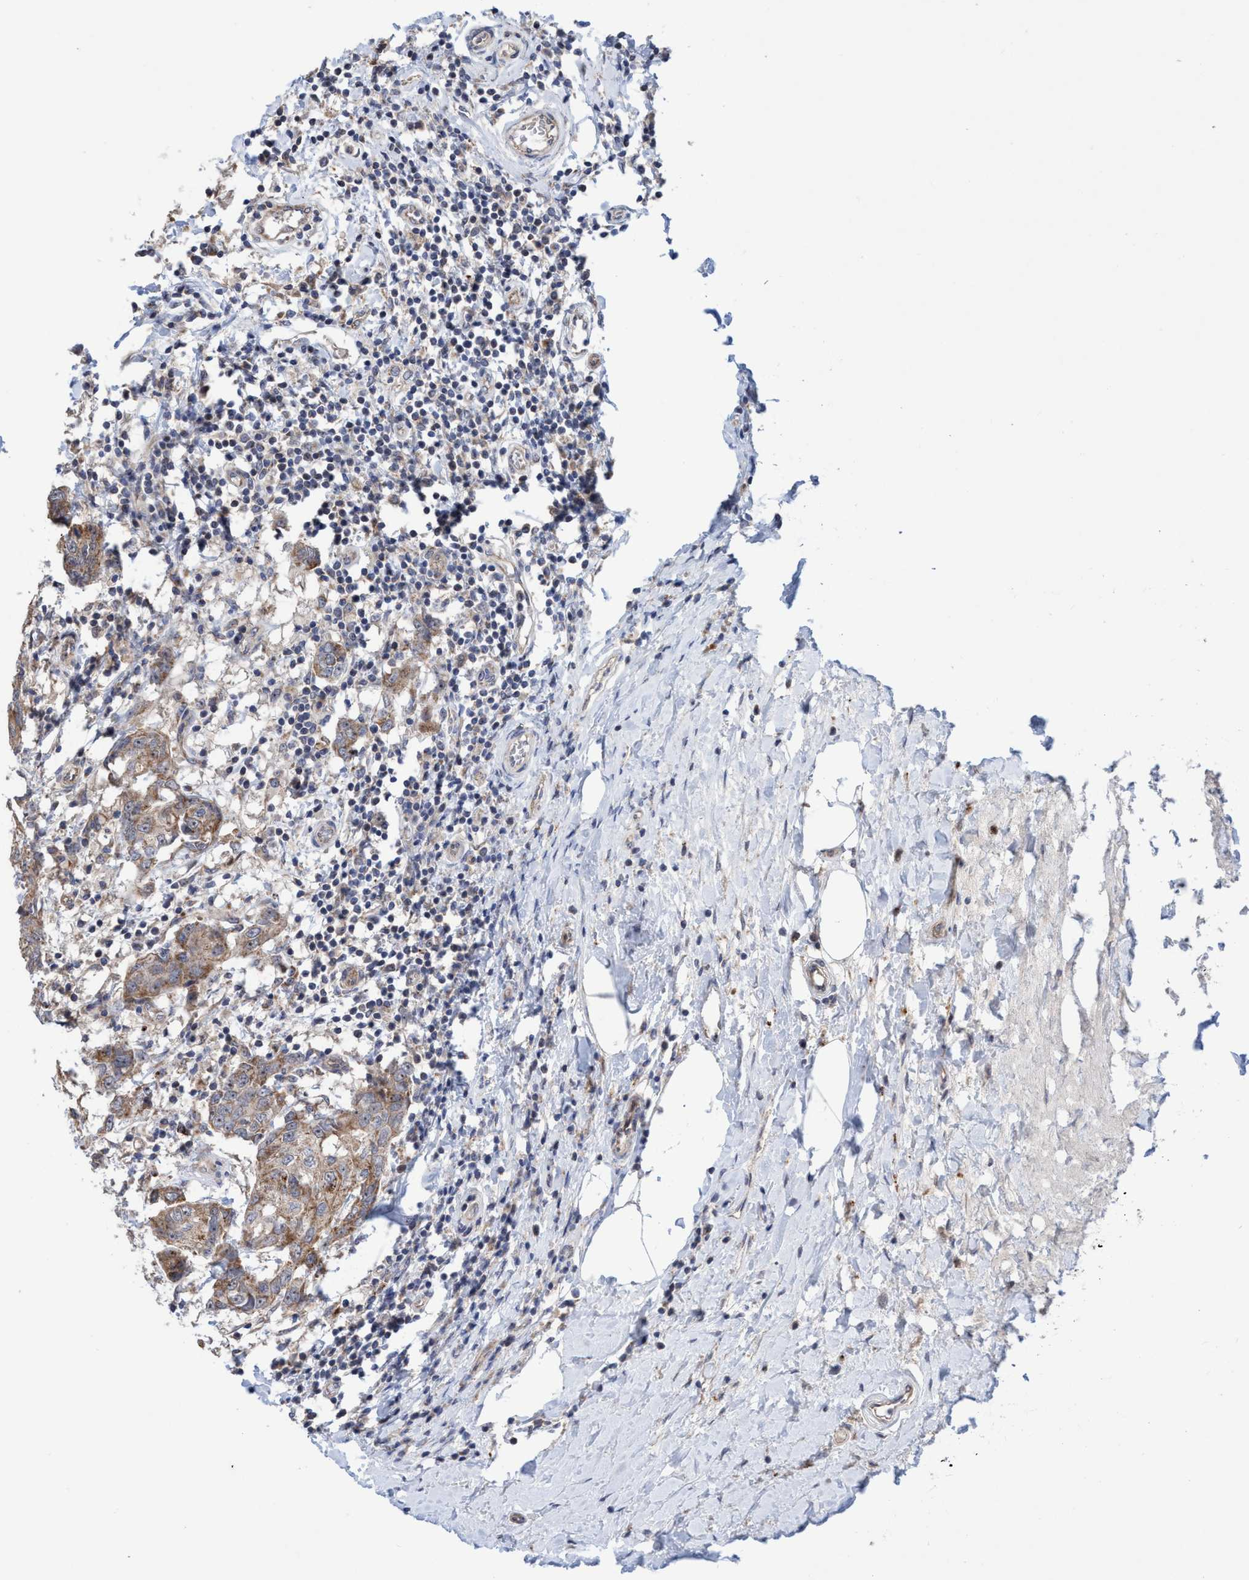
{"staining": {"intensity": "moderate", "quantity": ">75%", "location": "cytoplasmic/membranous,nuclear"}, "tissue": "breast cancer", "cell_type": "Tumor cells", "image_type": "cancer", "snomed": [{"axis": "morphology", "description": "Duct carcinoma"}, {"axis": "topography", "description": "Breast"}], "caption": "A brown stain labels moderate cytoplasmic/membranous and nuclear staining of a protein in breast cancer tumor cells. The staining was performed using DAB to visualize the protein expression in brown, while the nuclei were stained in blue with hematoxylin (Magnification: 20x).", "gene": "P2RY14", "patient": {"sex": "female", "age": 27}}